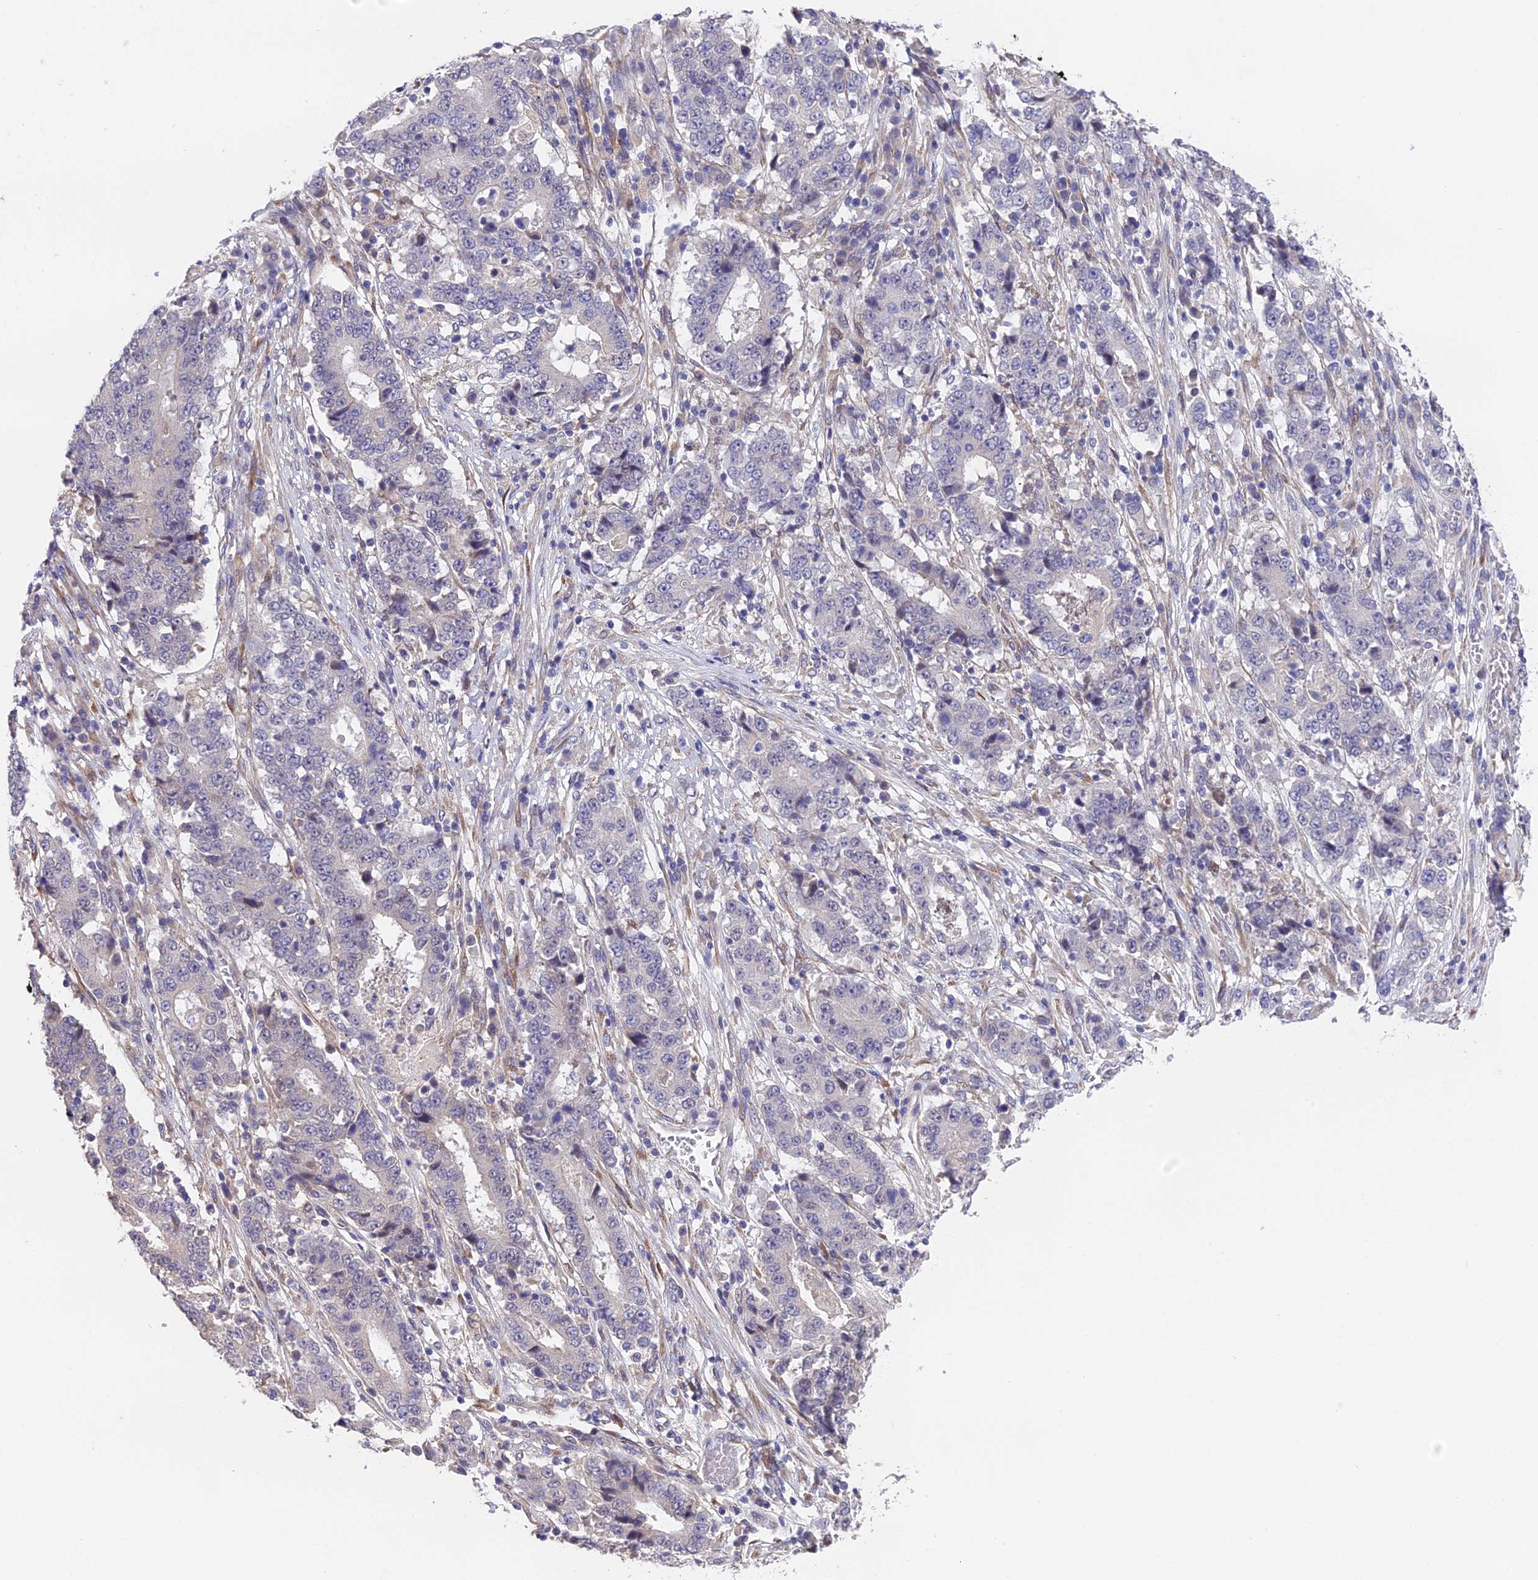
{"staining": {"intensity": "negative", "quantity": "none", "location": "none"}, "tissue": "stomach cancer", "cell_type": "Tumor cells", "image_type": "cancer", "snomed": [{"axis": "morphology", "description": "Adenocarcinoma, NOS"}, {"axis": "topography", "description": "Stomach"}], "caption": "Human stomach adenocarcinoma stained for a protein using immunohistochemistry reveals no expression in tumor cells.", "gene": "PUS10", "patient": {"sex": "male", "age": 59}}